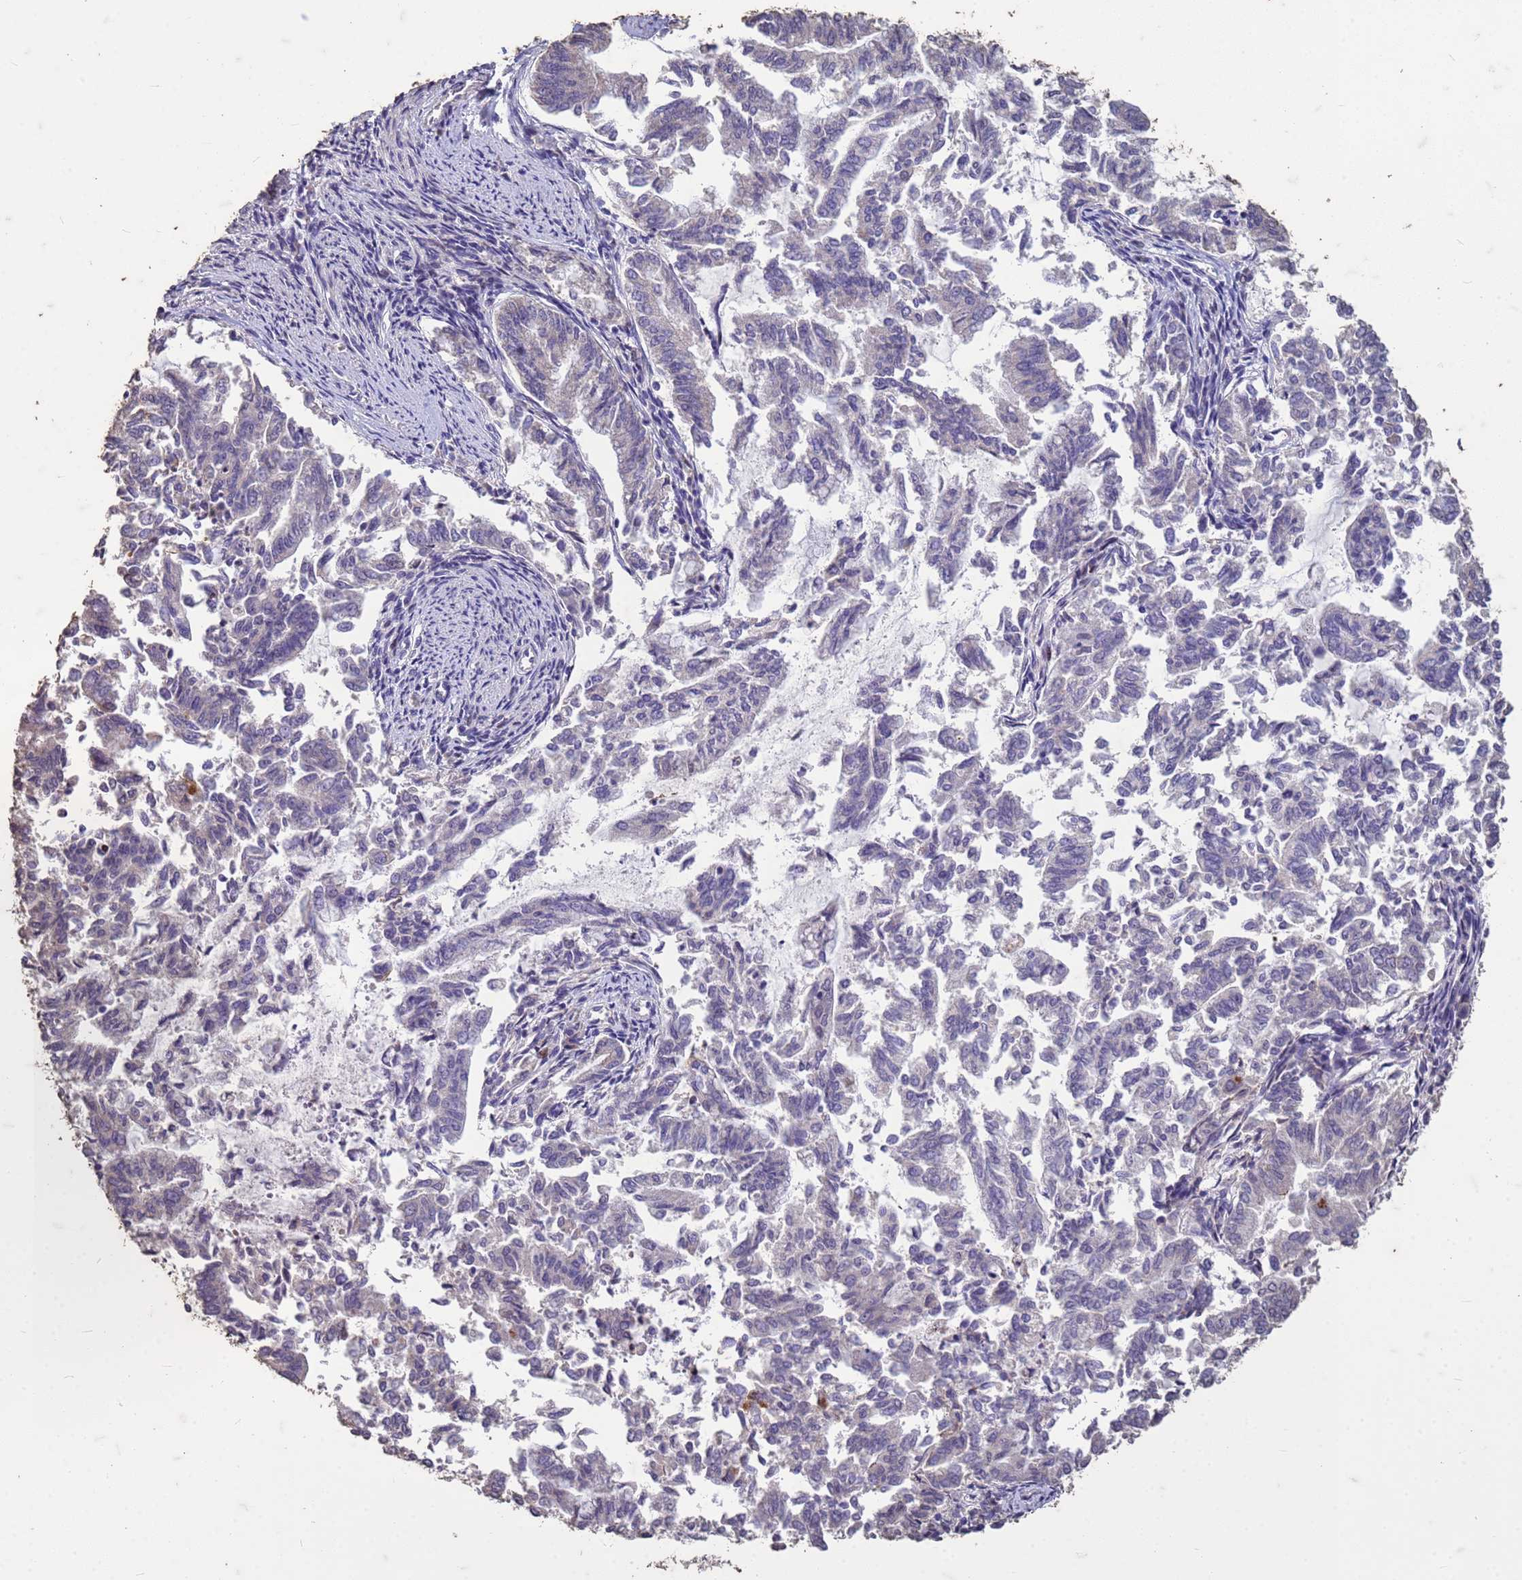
{"staining": {"intensity": "negative", "quantity": "none", "location": "none"}, "tissue": "endometrial cancer", "cell_type": "Tumor cells", "image_type": "cancer", "snomed": [{"axis": "morphology", "description": "Adenocarcinoma, NOS"}, {"axis": "topography", "description": "Endometrium"}], "caption": "This histopathology image is of endometrial adenocarcinoma stained with immunohistochemistry (IHC) to label a protein in brown with the nuclei are counter-stained blue. There is no expression in tumor cells. Brightfield microscopy of IHC stained with DAB (brown) and hematoxylin (blue), captured at high magnification.", "gene": "FAM184B", "patient": {"sex": "female", "age": 79}}